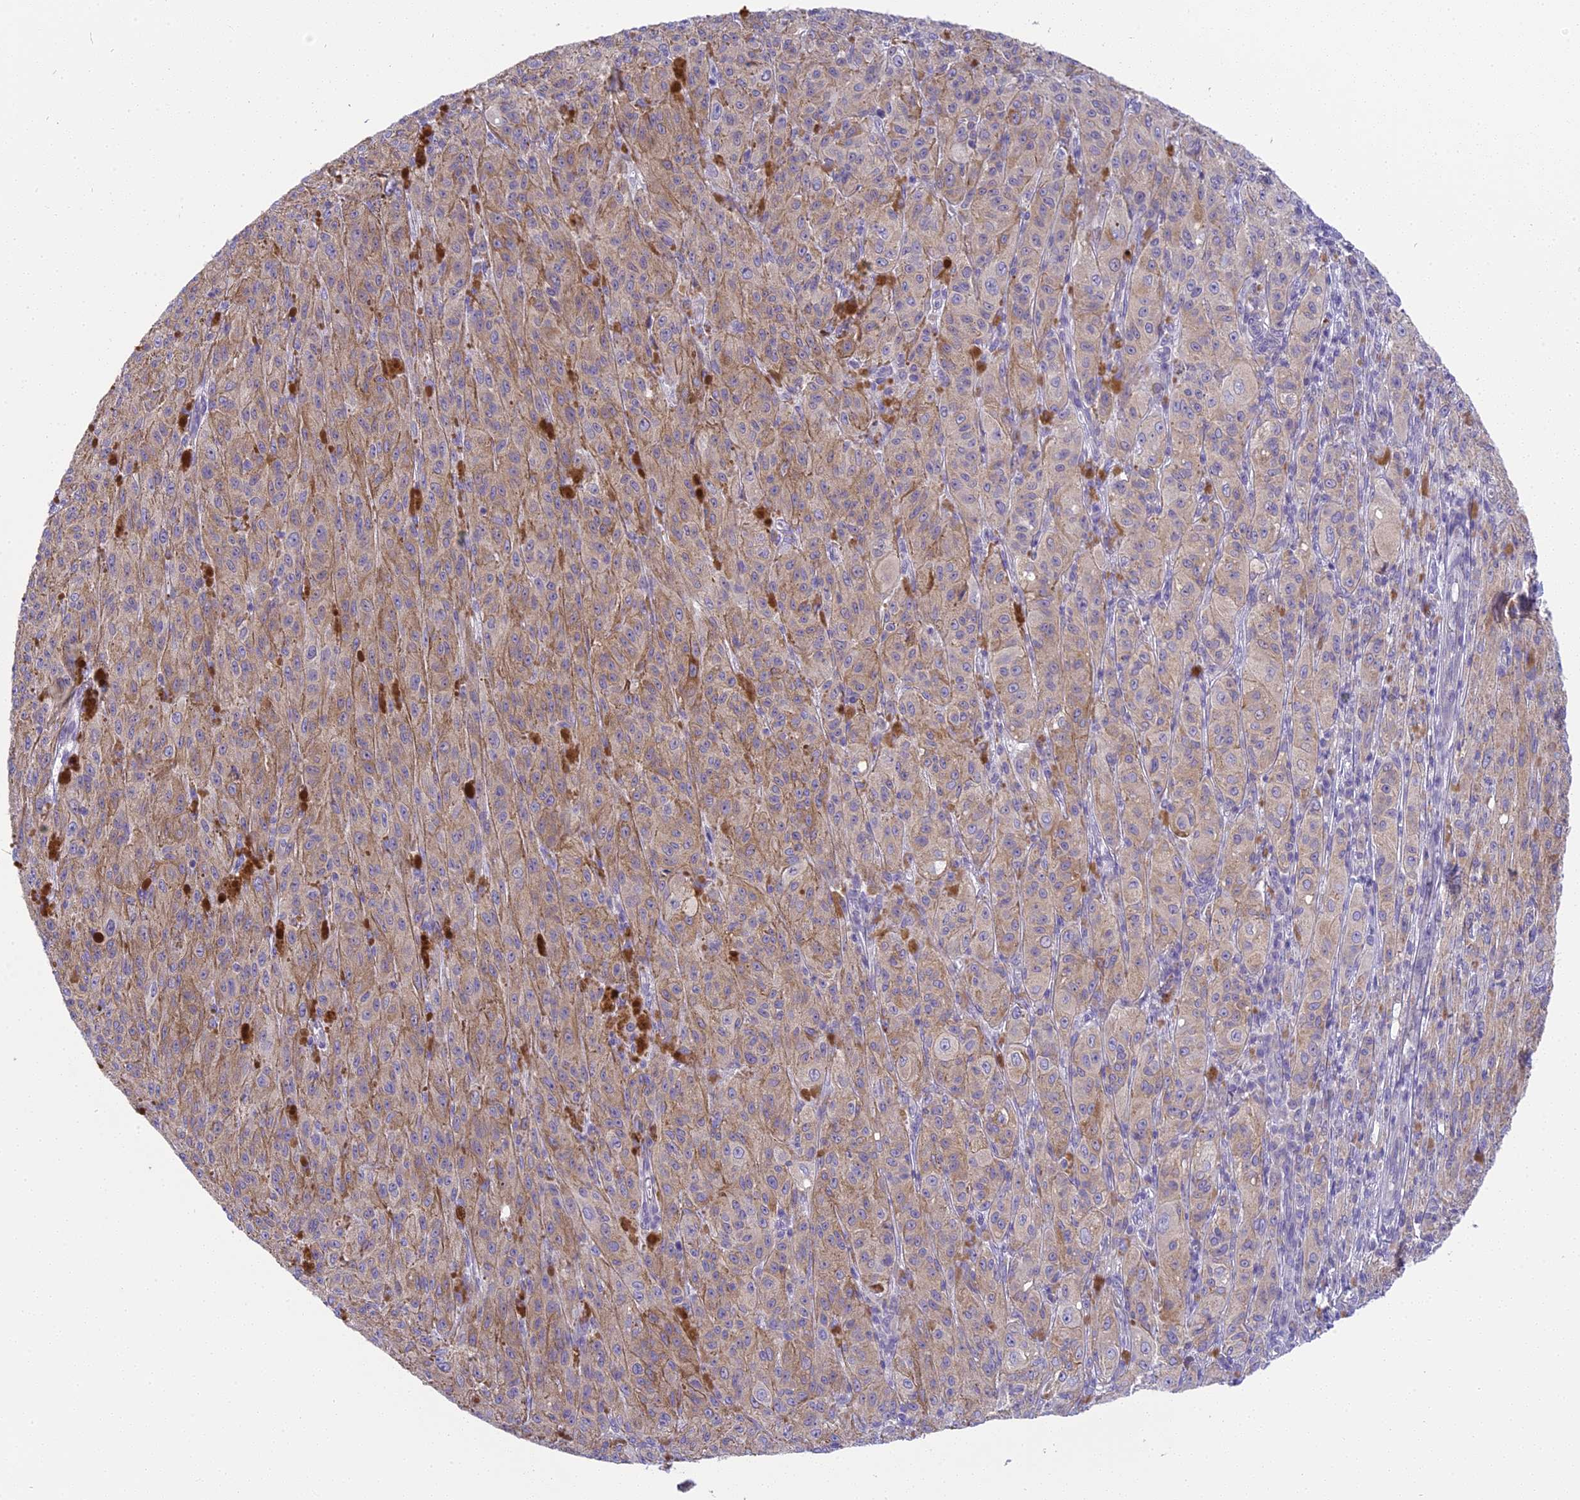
{"staining": {"intensity": "weak", "quantity": "25%-75%", "location": "cytoplasmic/membranous"}, "tissue": "melanoma", "cell_type": "Tumor cells", "image_type": "cancer", "snomed": [{"axis": "morphology", "description": "Malignant melanoma, NOS"}, {"axis": "topography", "description": "Skin"}], "caption": "Immunohistochemistry of human melanoma demonstrates low levels of weak cytoplasmic/membranous staining in approximately 25%-75% of tumor cells. Immunohistochemistry (ihc) stains the protein of interest in brown and the nuclei are stained blue.", "gene": "ARHGEF37", "patient": {"sex": "female", "age": 52}}